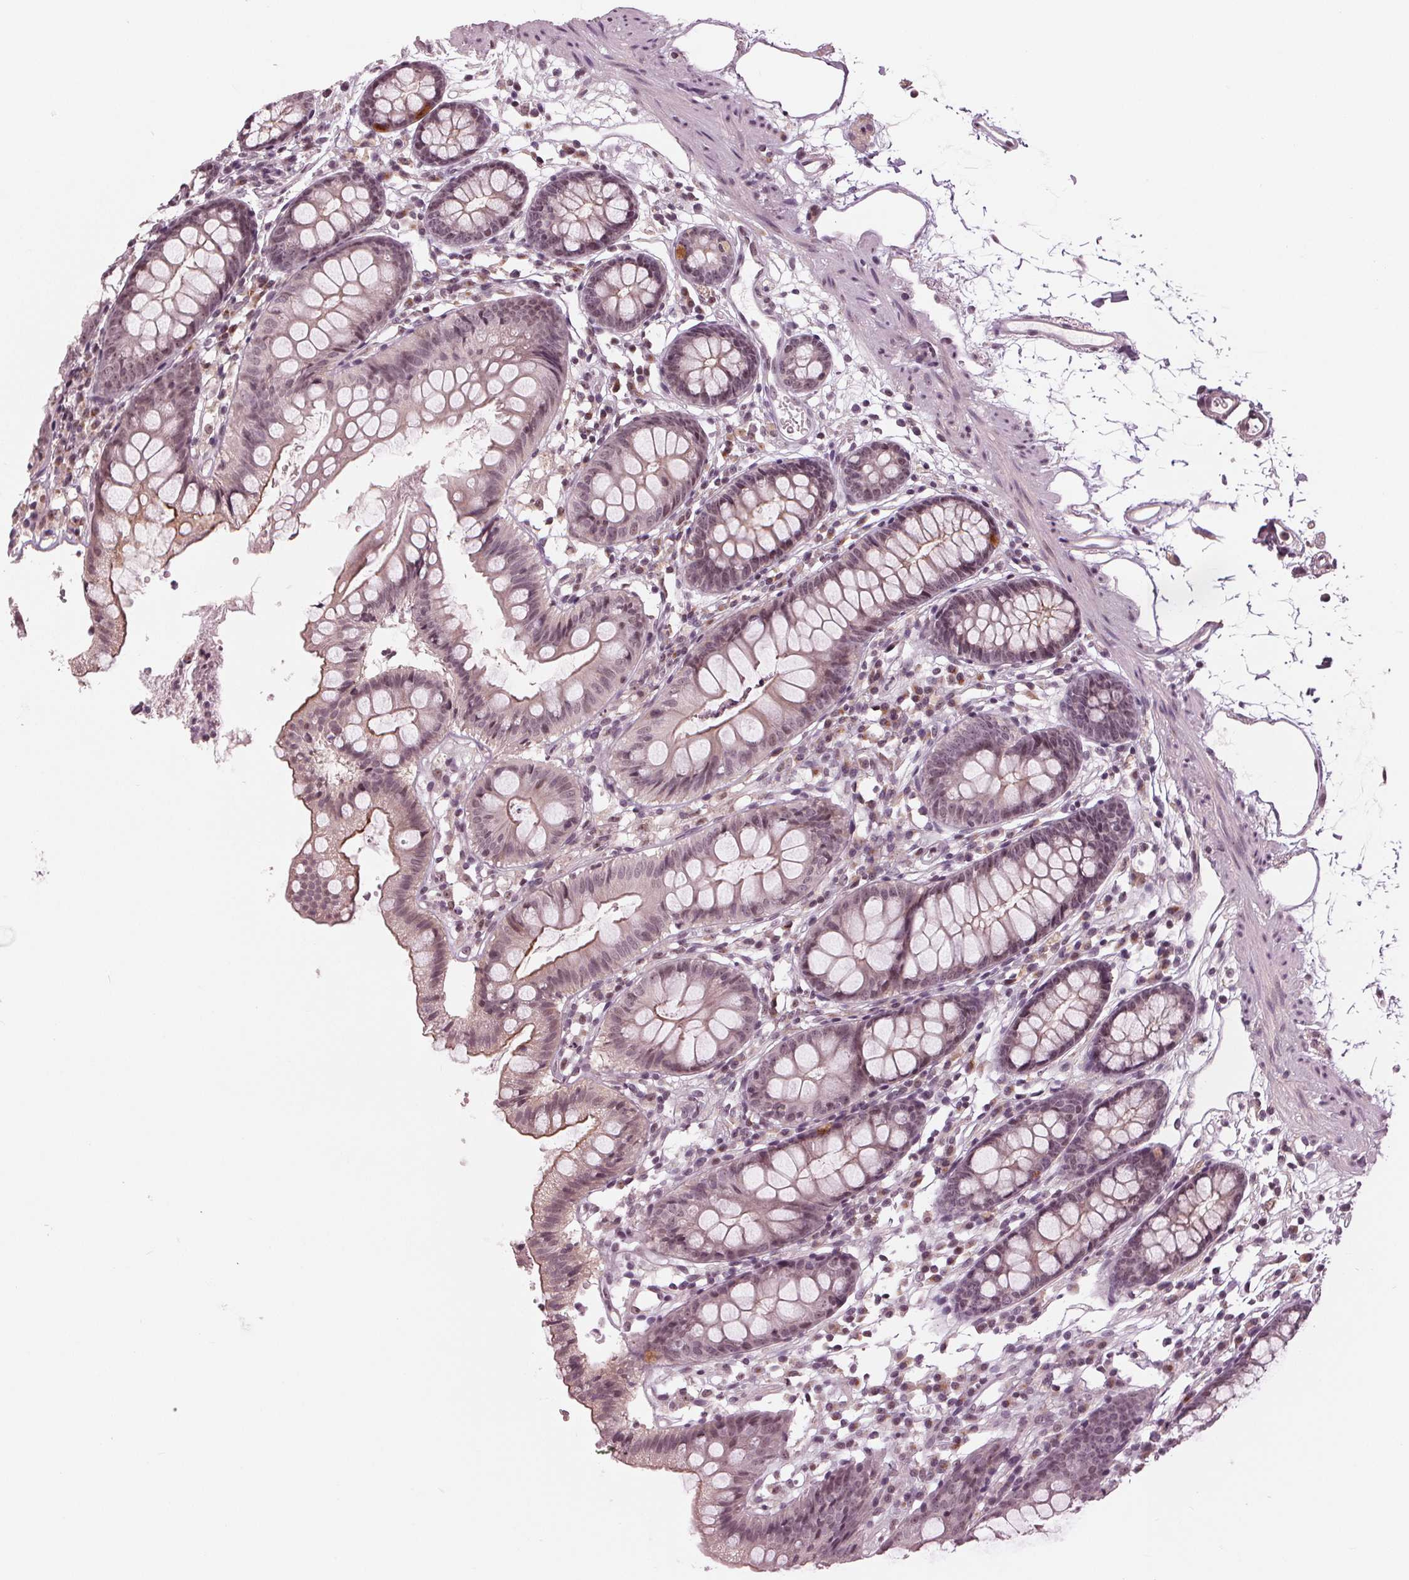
{"staining": {"intensity": "negative", "quantity": "none", "location": "none"}, "tissue": "colon", "cell_type": "Endothelial cells", "image_type": "normal", "snomed": [{"axis": "morphology", "description": "Normal tissue, NOS"}, {"axis": "topography", "description": "Colon"}], "caption": "The immunohistochemistry (IHC) image has no significant staining in endothelial cells of colon. (Stains: DAB (3,3'-diaminobenzidine) immunohistochemistry (IHC) with hematoxylin counter stain, Microscopy: brightfield microscopy at high magnification).", "gene": "SLX4", "patient": {"sex": "female", "age": 84}}